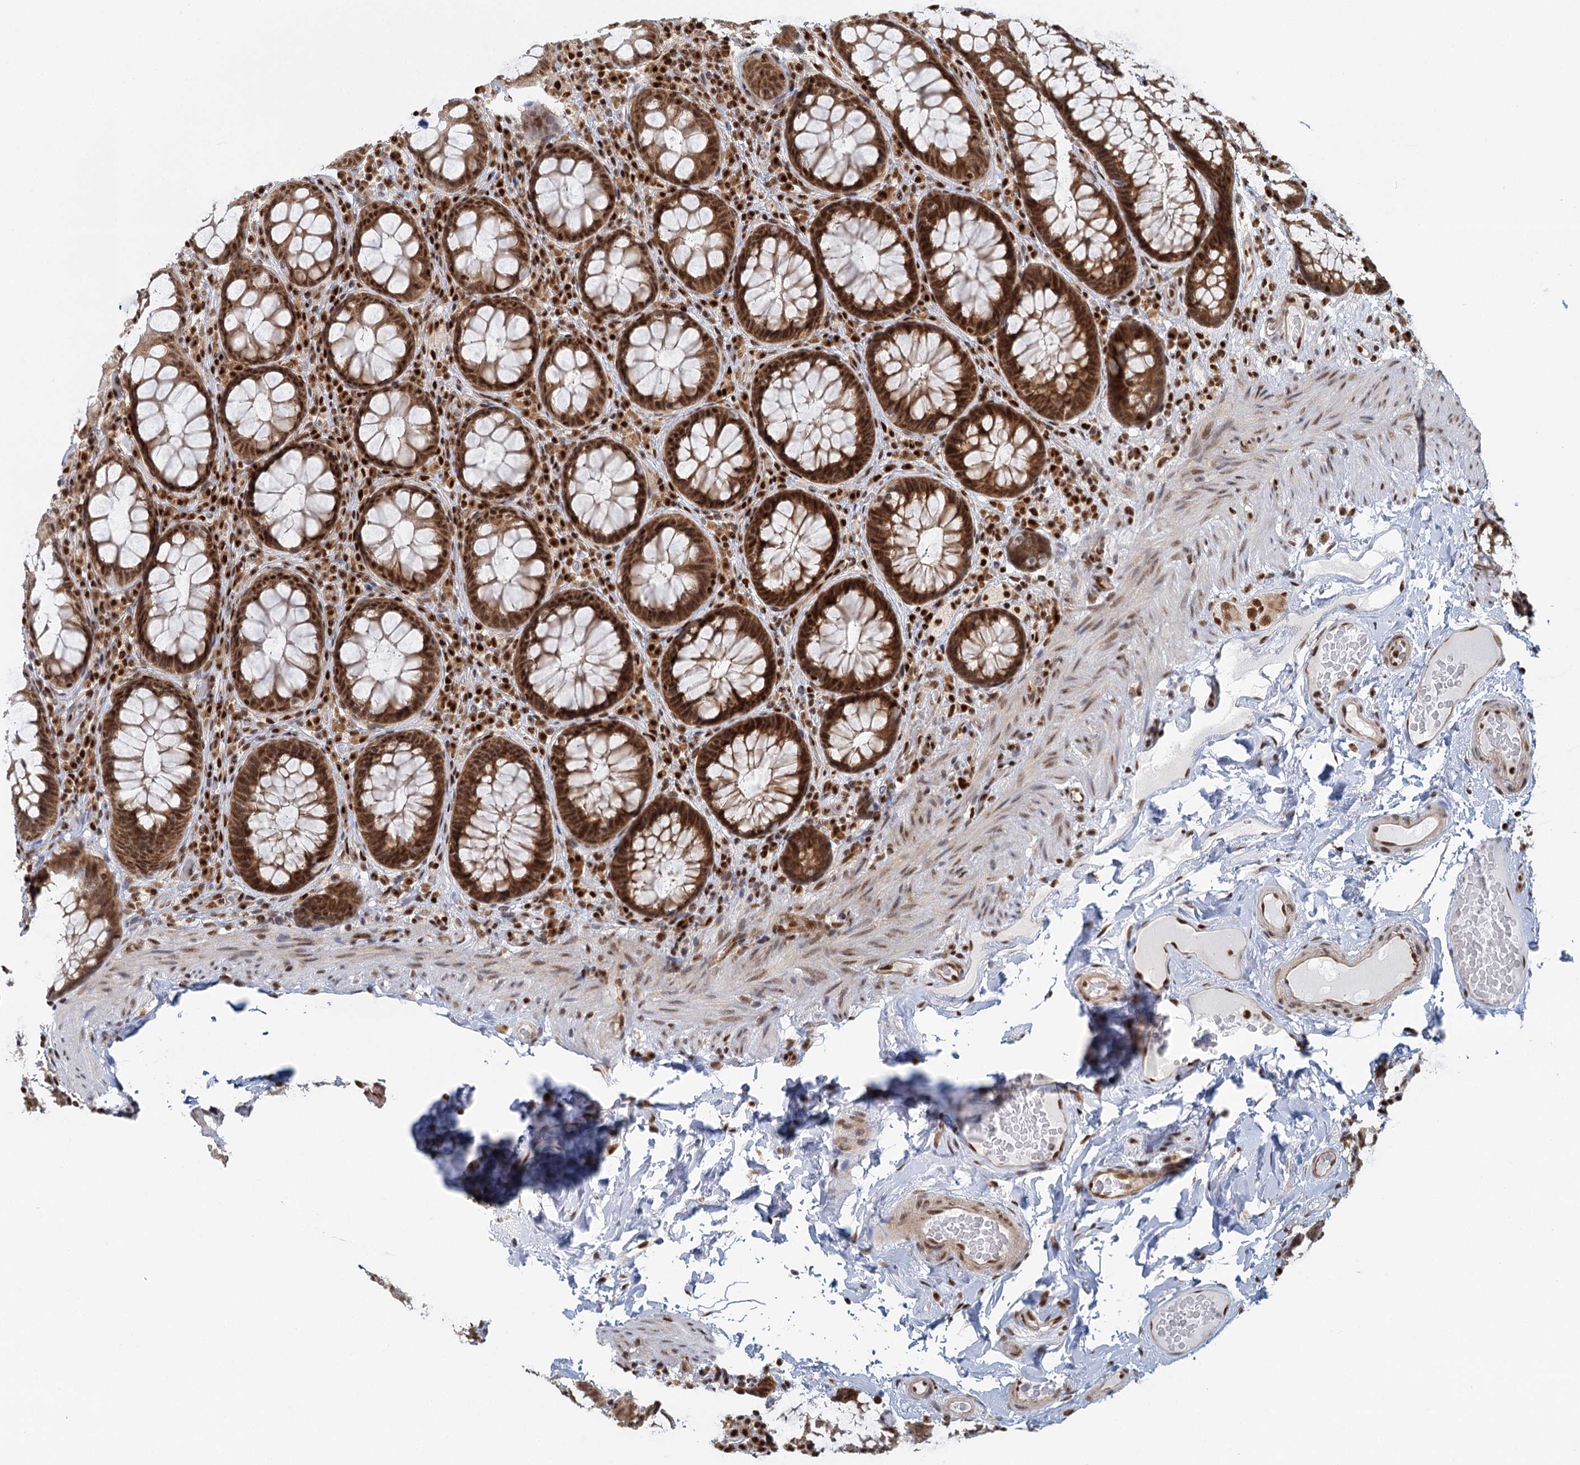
{"staining": {"intensity": "strong", "quantity": ">75%", "location": "cytoplasmic/membranous,nuclear"}, "tissue": "rectum", "cell_type": "Glandular cells", "image_type": "normal", "snomed": [{"axis": "morphology", "description": "Normal tissue, NOS"}, {"axis": "topography", "description": "Rectum"}], "caption": "Protein staining reveals strong cytoplasmic/membranous,nuclear positivity in approximately >75% of glandular cells in unremarkable rectum.", "gene": "GPATCH11", "patient": {"sex": "male", "age": 83}}